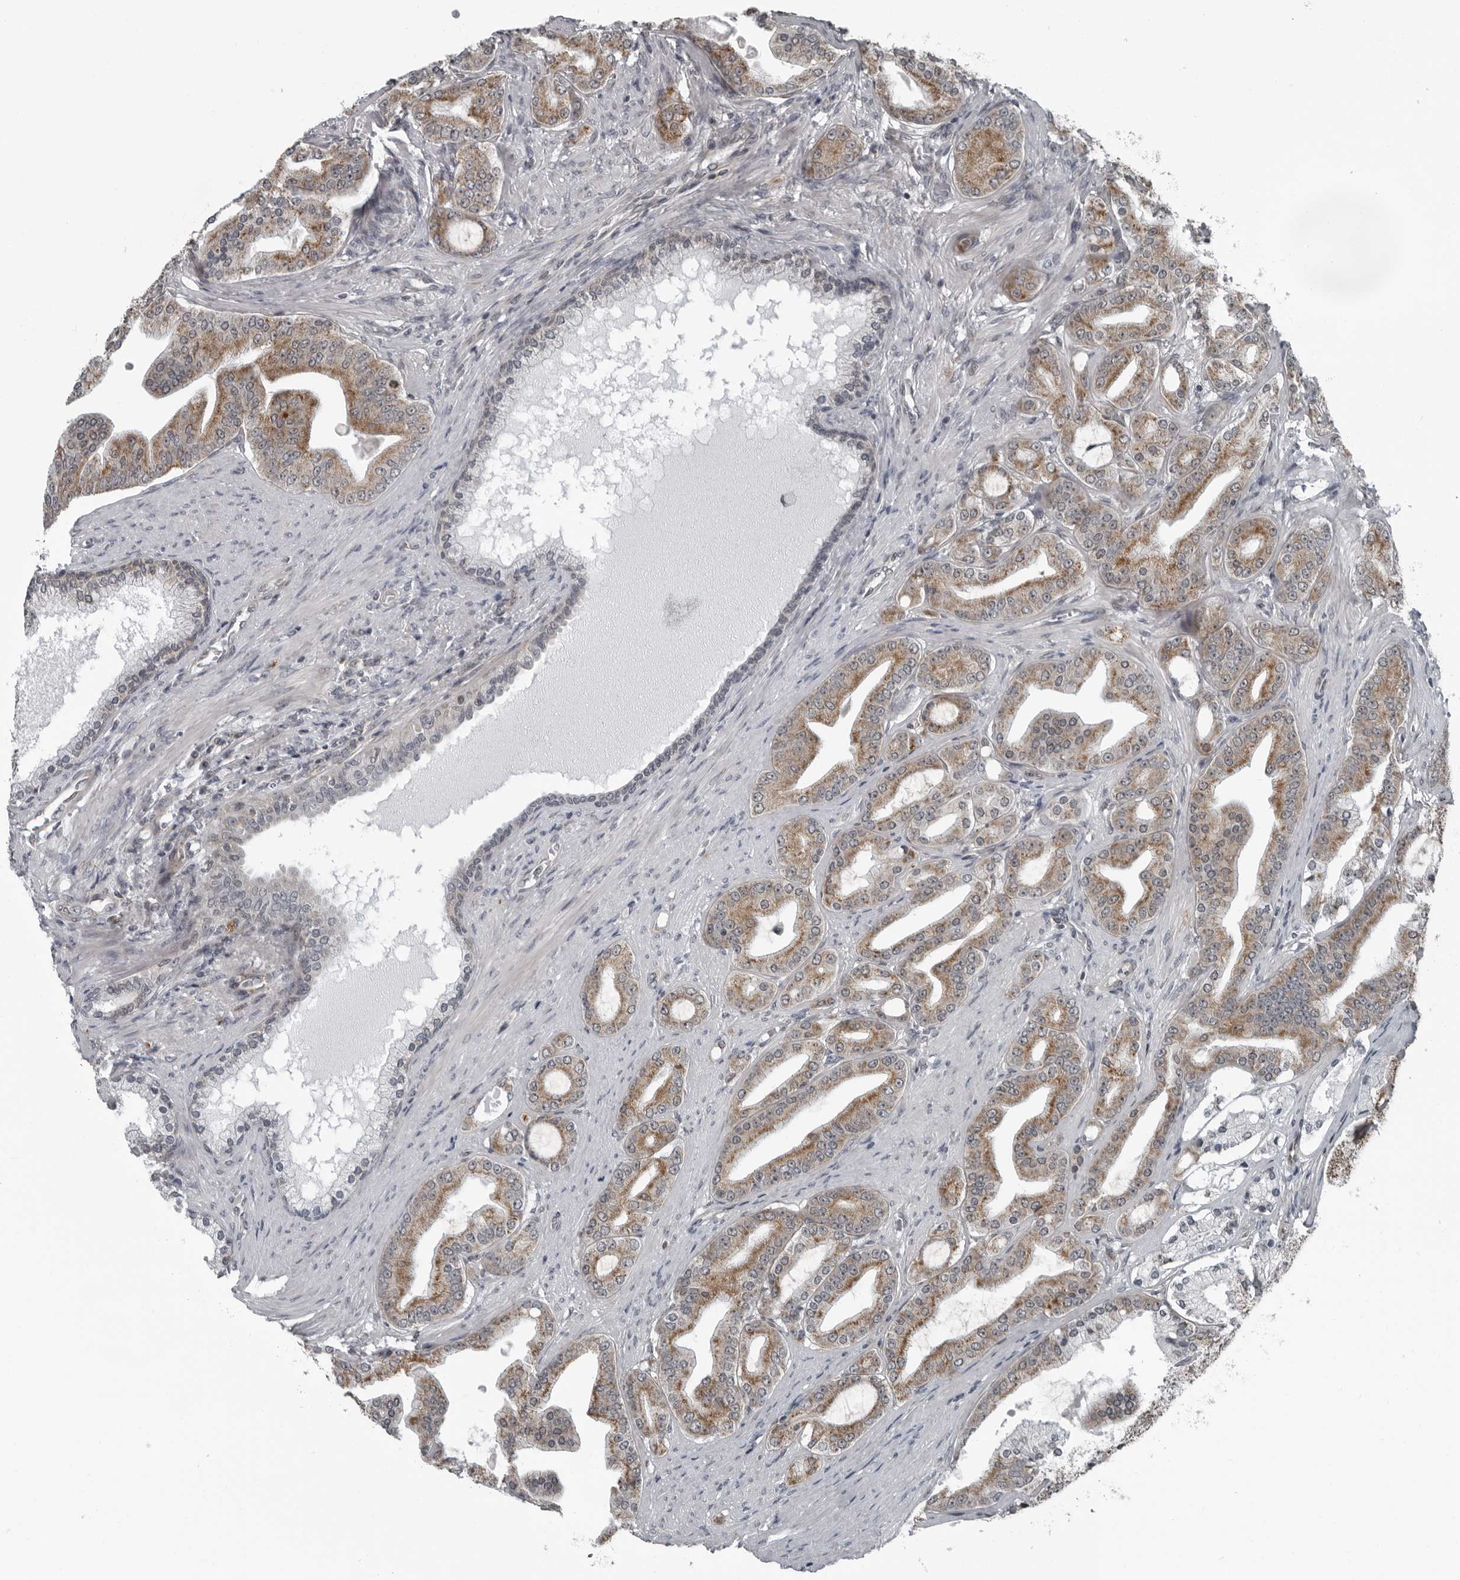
{"staining": {"intensity": "moderate", "quantity": ">75%", "location": "cytoplasmic/membranous"}, "tissue": "prostate cancer", "cell_type": "Tumor cells", "image_type": "cancer", "snomed": [{"axis": "morphology", "description": "Adenocarcinoma, High grade"}, {"axis": "topography", "description": "Prostate"}], "caption": "Tumor cells show medium levels of moderate cytoplasmic/membranous expression in about >75% of cells in human prostate cancer.", "gene": "RTCA", "patient": {"sex": "male", "age": 60}}